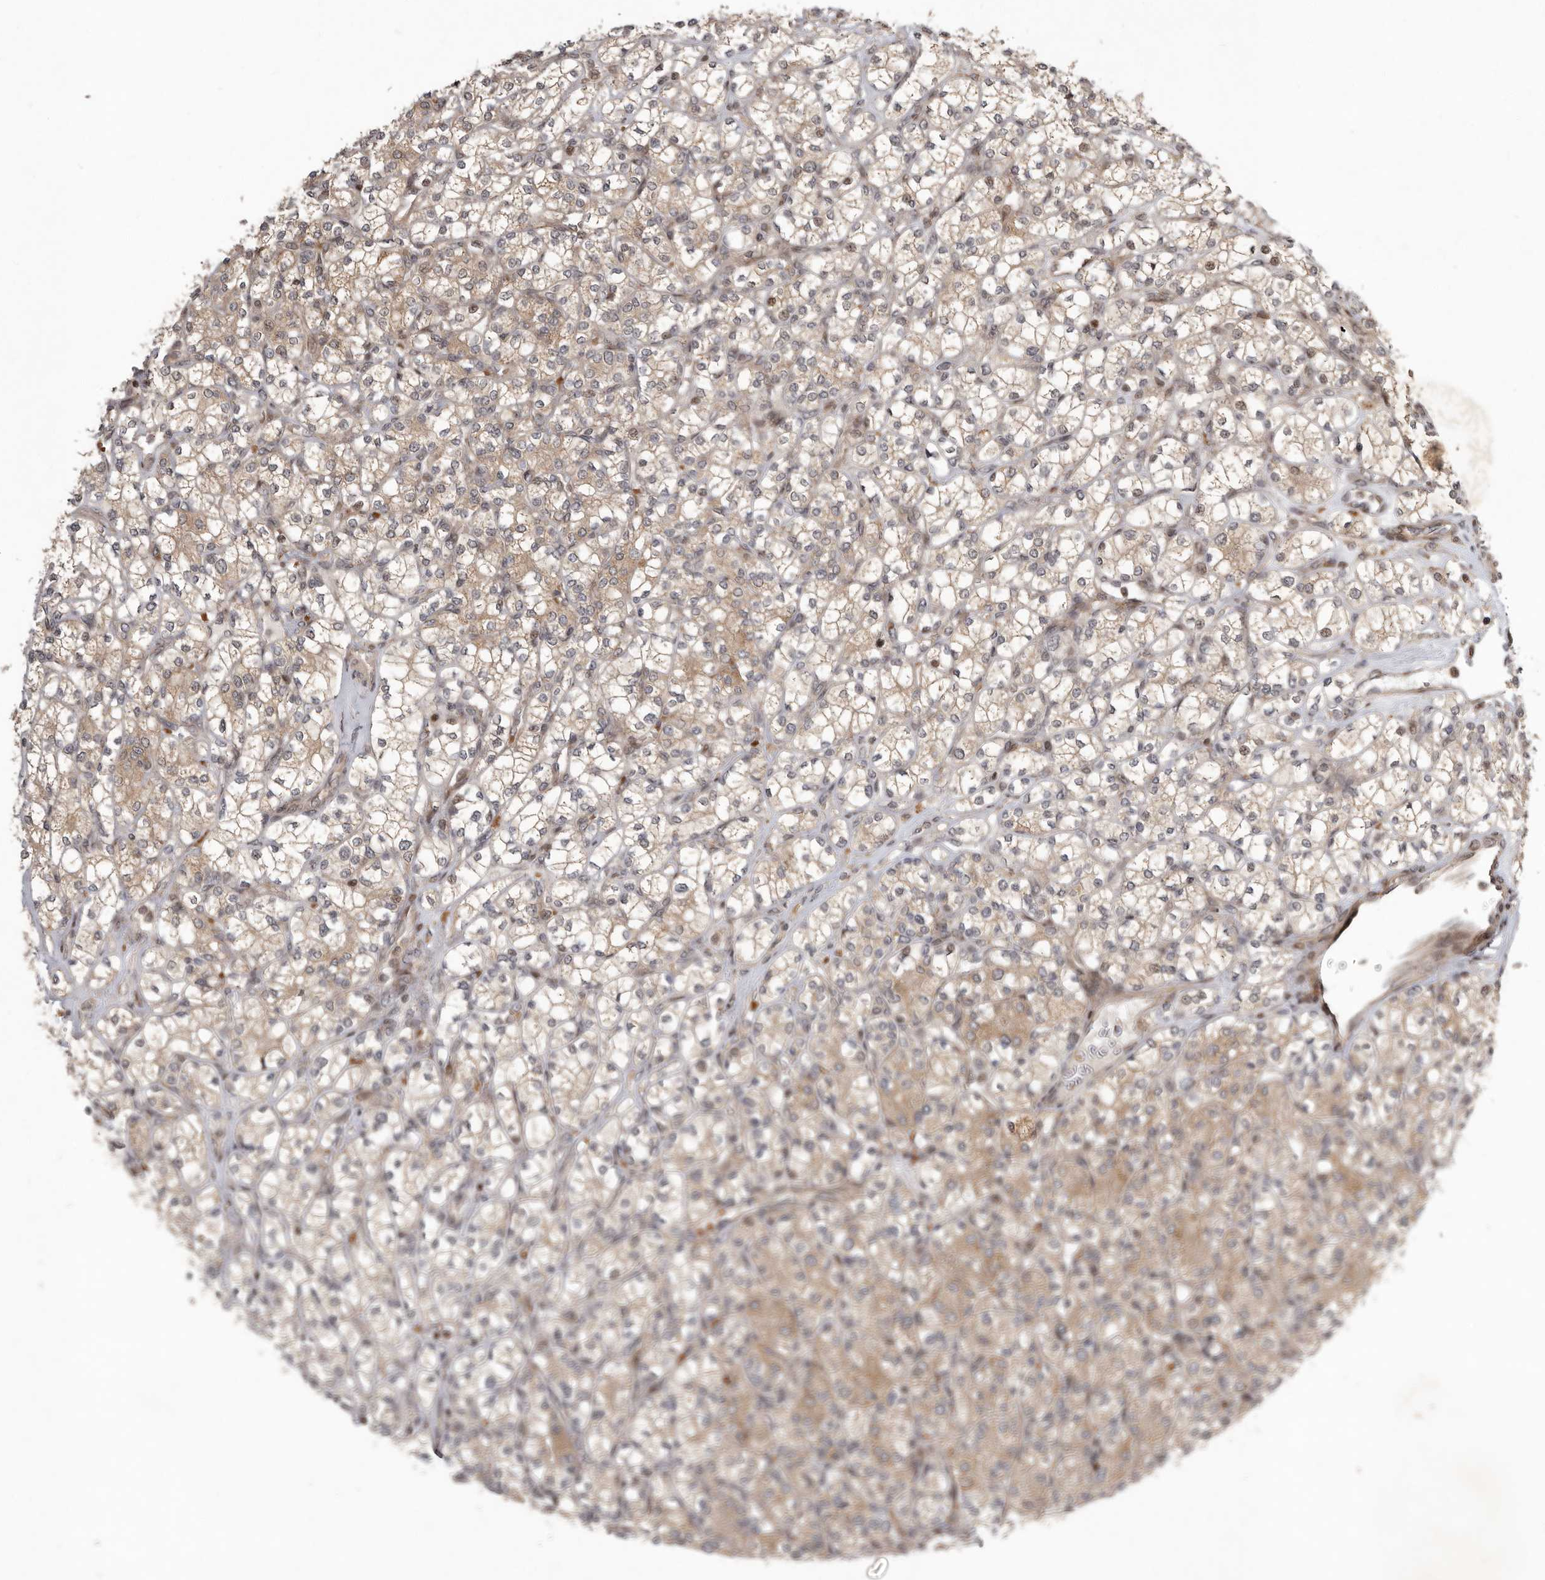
{"staining": {"intensity": "moderate", "quantity": ">75%", "location": "cytoplasmic/membranous,nuclear"}, "tissue": "renal cancer", "cell_type": "Tumor cells", "image_type": "cancer", "snomed": [{"axis": "morphology", "description": "Adenocarcinoma, NOS"}, {"axis": "topography", "description": "Kidney"}], "caption": "This histopathology image reveals immunohistochemistry (IHC) staining of renal cancer (adenocarcinoma), with medium moderate cytoplasmic/membranous and nuclear staining in approximately >75% of tumor cells.", "gene": "RABIF", "patient": {"sex": "male", "age": 77}}